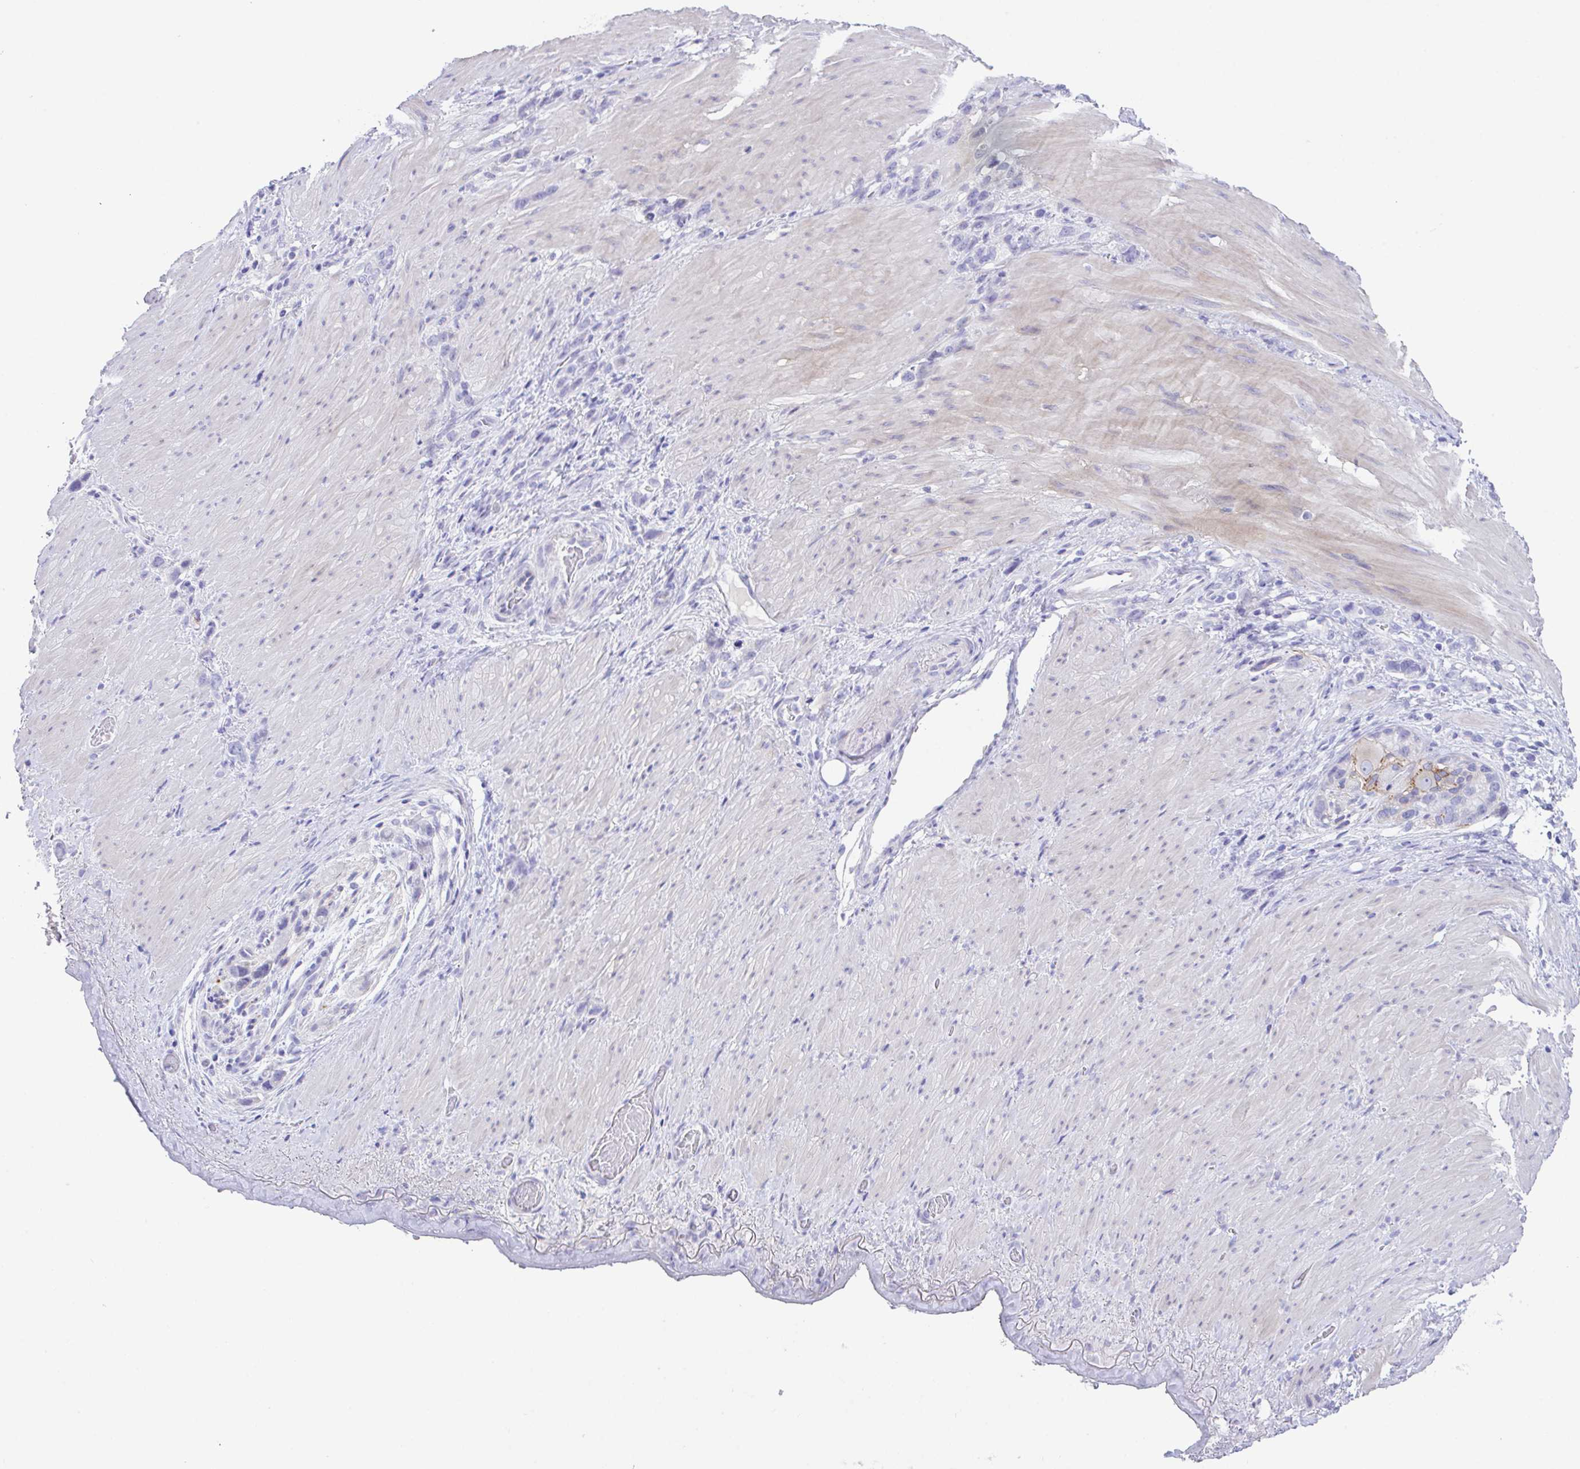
{"staining": {"intensity": "negative", "quantity": "none", "location": "none"}, "tissue": "stomach cancer", "cell_type": "Tumor cells", "image_type": "cancer", "snomed": [{"axis": "morphology", "description": "Adenocarcinoma, NOS"}, {"axis": "topography", "description": "Stomach"}], "caption": "High power microscopy micrograph of an IHC histopathology image of stomach cancer (adenocarcinoma), revealing no significant staining in tumor cells.", "gene": "SLC16A6", "patient": {"sex": "female", "age": 65}}